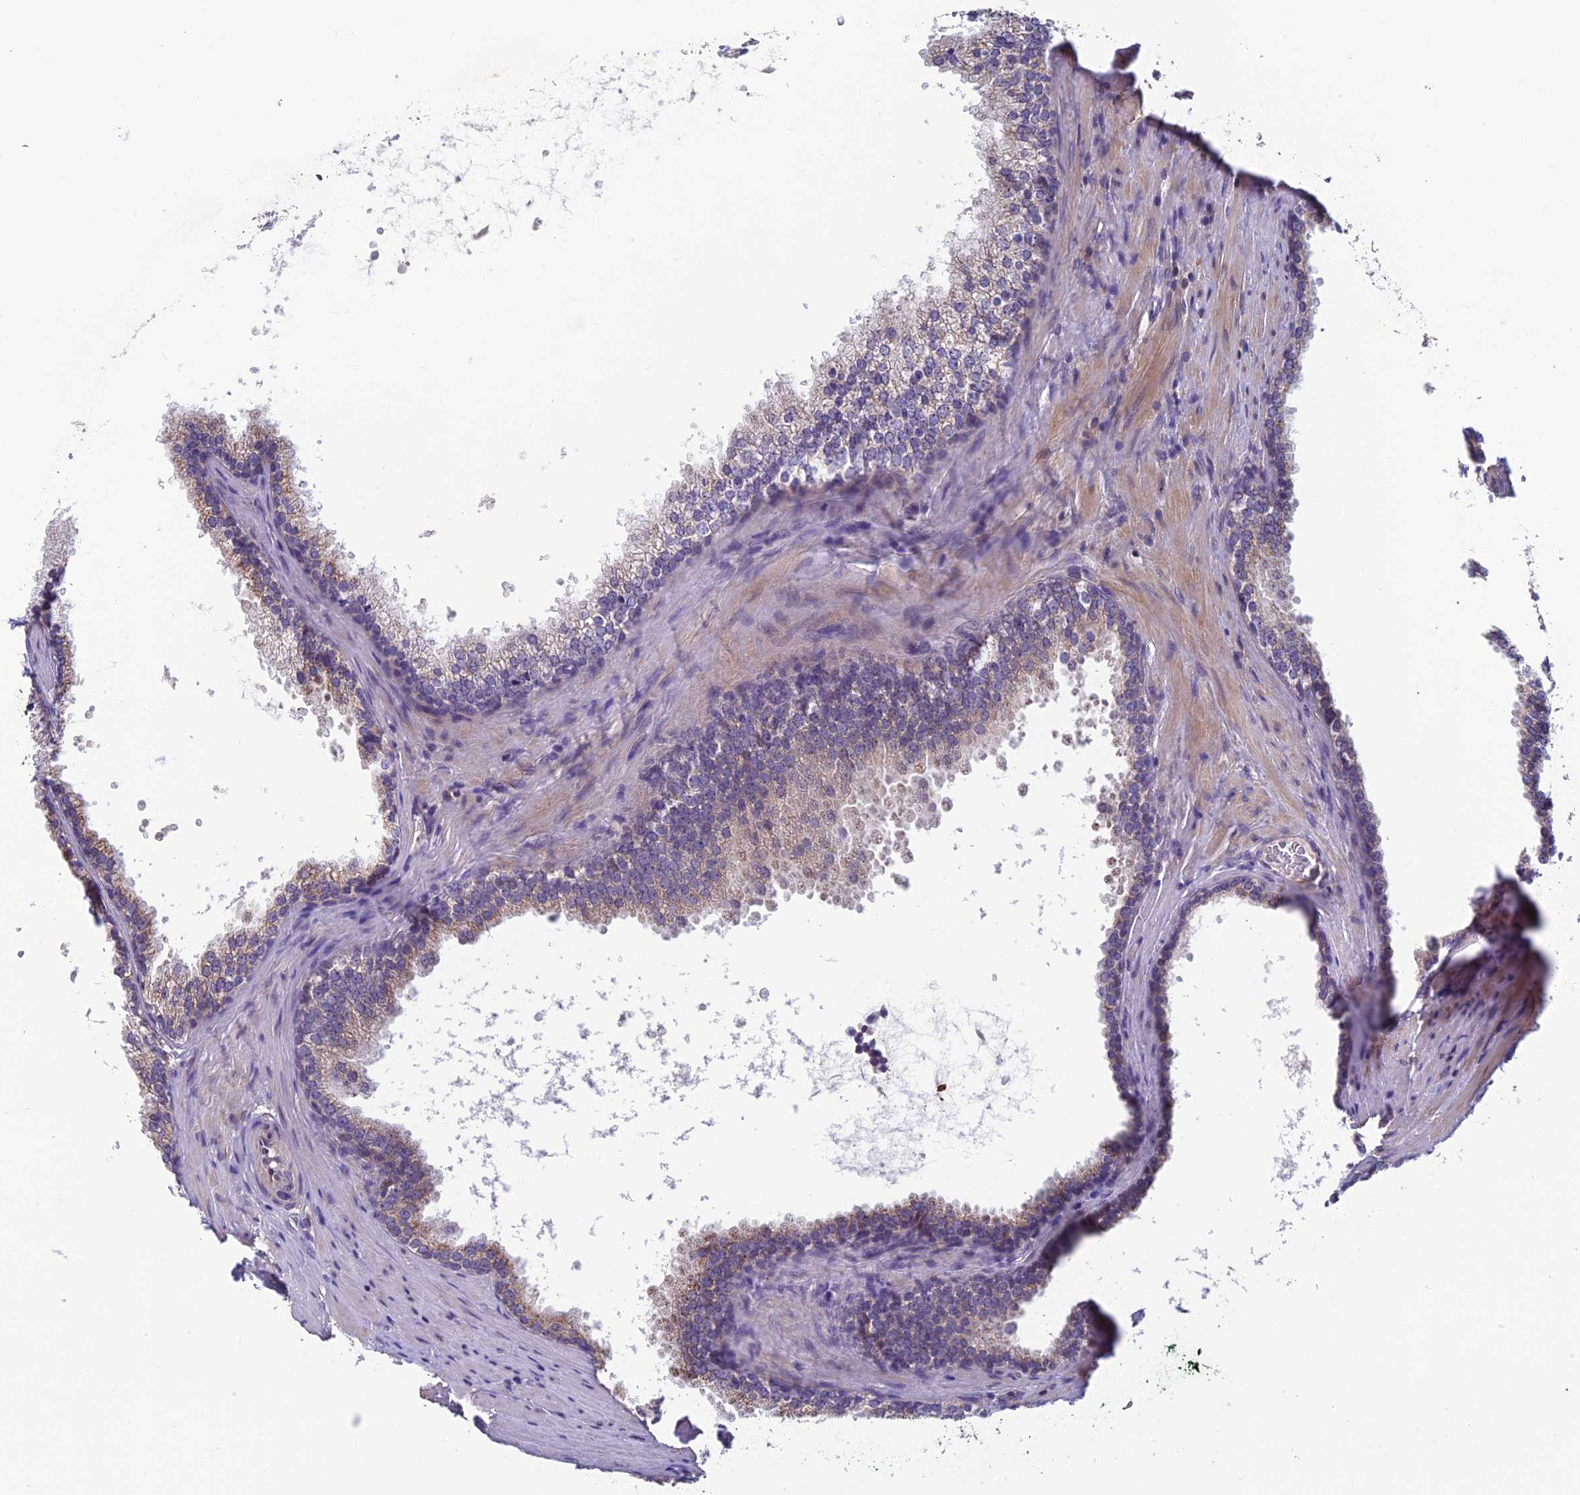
{"staining": {"intensity": "weak", "quantity": "<25%", "location": "cytoplasmic/membranous"}, "tissue": "prostate", "cell_type": "Glandular cells", "image_type": "normal", "snomed": [{"axis": "morphology", "description": "Normal tissue, NOS"}, {"axis": "topography", "description": "Prostate"}], "caption": "Human prostate stained for a protein using IHC shows no expression in glandular cells.", "gene": "HECA", "patient": {"sex": "male", "age": 60}}